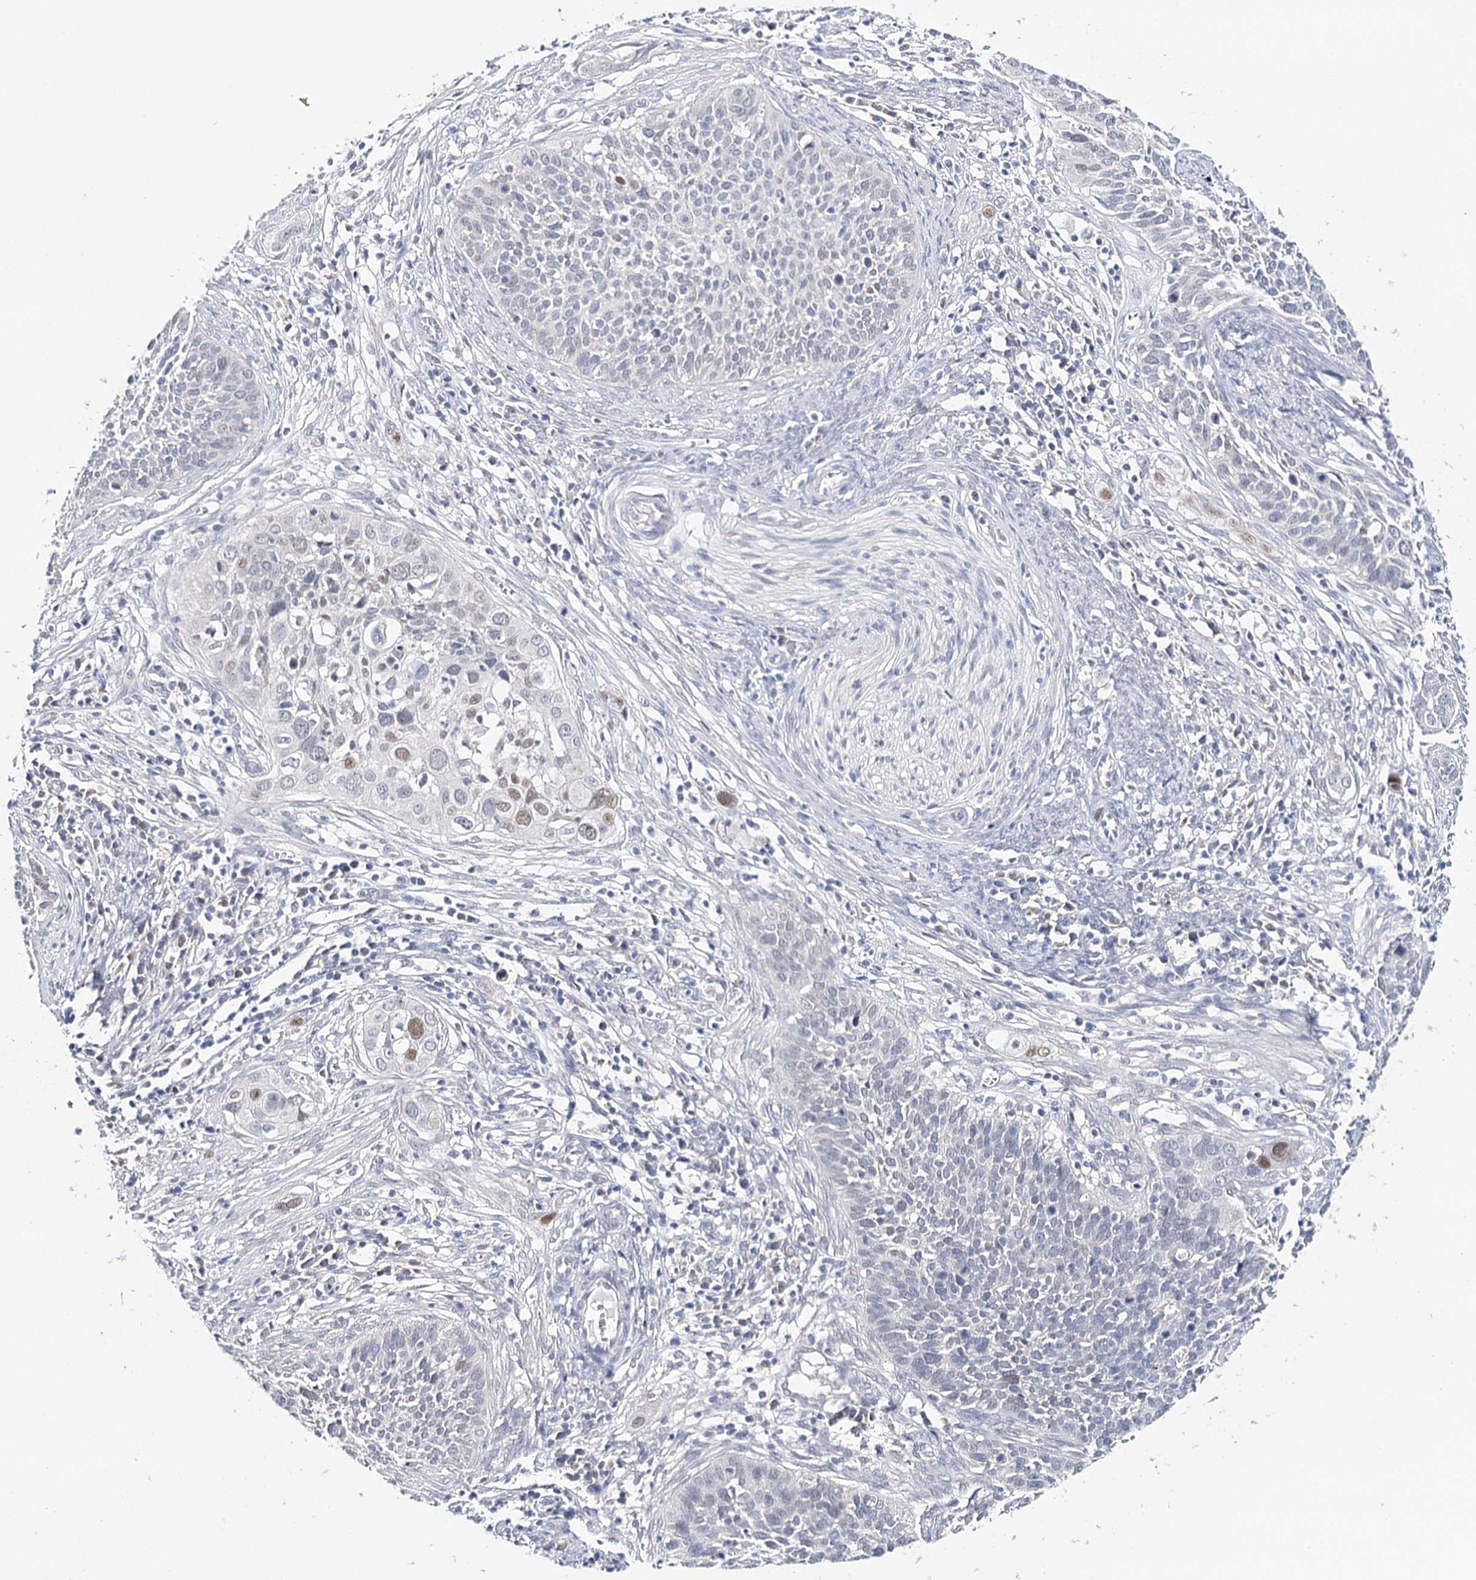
{"staining": {"intensity": "moderate", "quantity": "<25%", "location": "nuclear"}, "tissue": "cervical cancer", "cell_type": "Tumor cells", "image_type": "cancer", "snomed": [{"axis": "morphology", "description": "Squamous cell carcinoma, NOS"}, {"axis": "topography", "description": "Cervix"}], "caption": "The histopathology image displays staining of squamous cell carcinoma (cervical), revealing moderate nuclear protein expression (brown color) within tumor cells.", "gene": "TP53", "patient": {"sex": "female", "age": 34}}